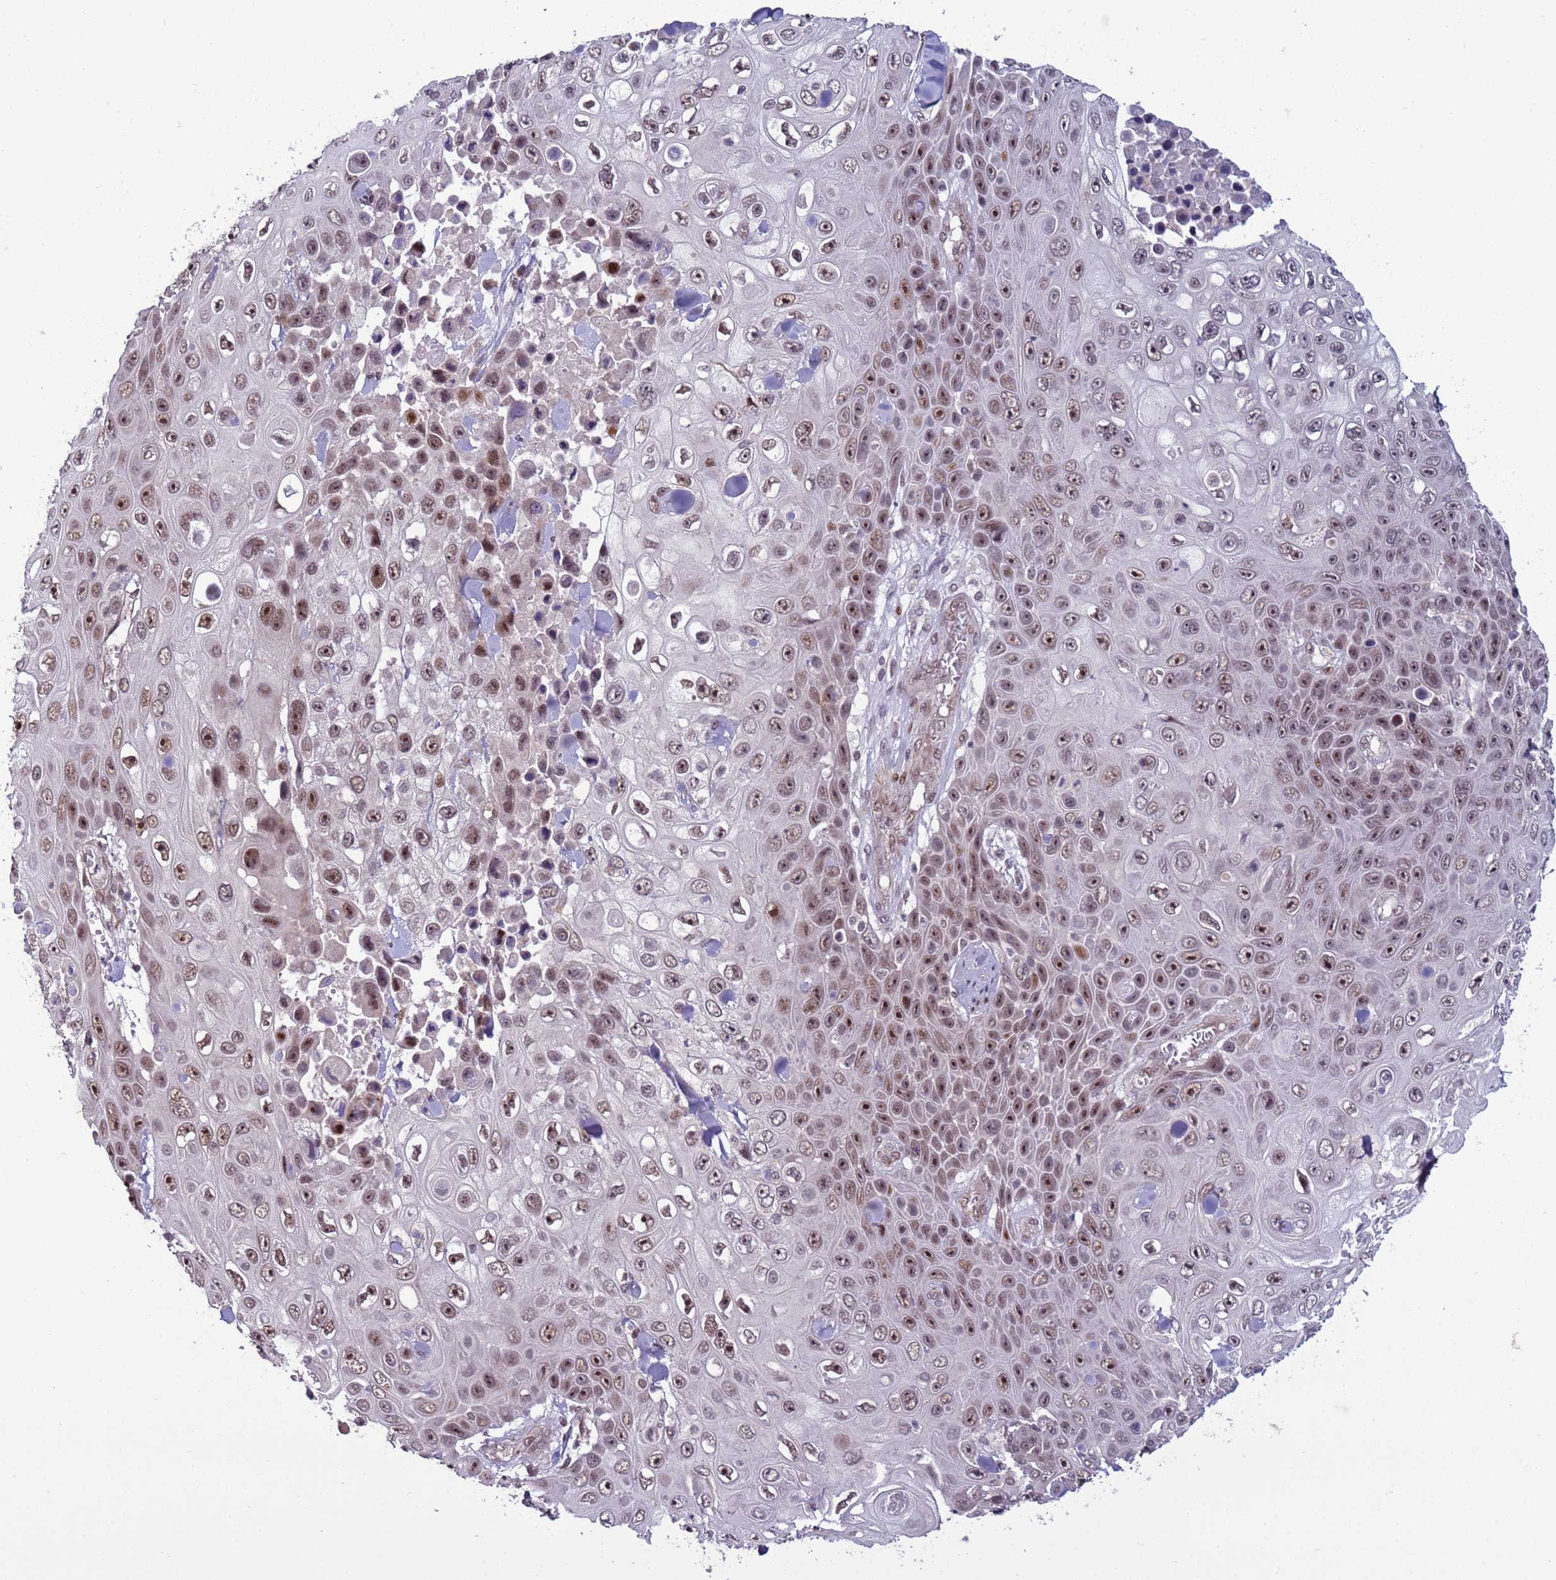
{"staining": {"intensity": "moderate", "quantity": ">75%", "location": "nuclear"}, "tissue": "skin cancer", "cell_type": "Tumor cells", "image_type": "cancer", "snomed": [{"axis": "morphology", "description": "Squamous cell carcinoma, NOS"}, {"axis": "topography", "description": "Skin"}], "caption": "Protein staining of skin cancer tissue demonstrates moderate nuclear expression in about >75% of tumor cells.", "gene": "SHC3", "patient": {"sex": "male", "age": 82}}